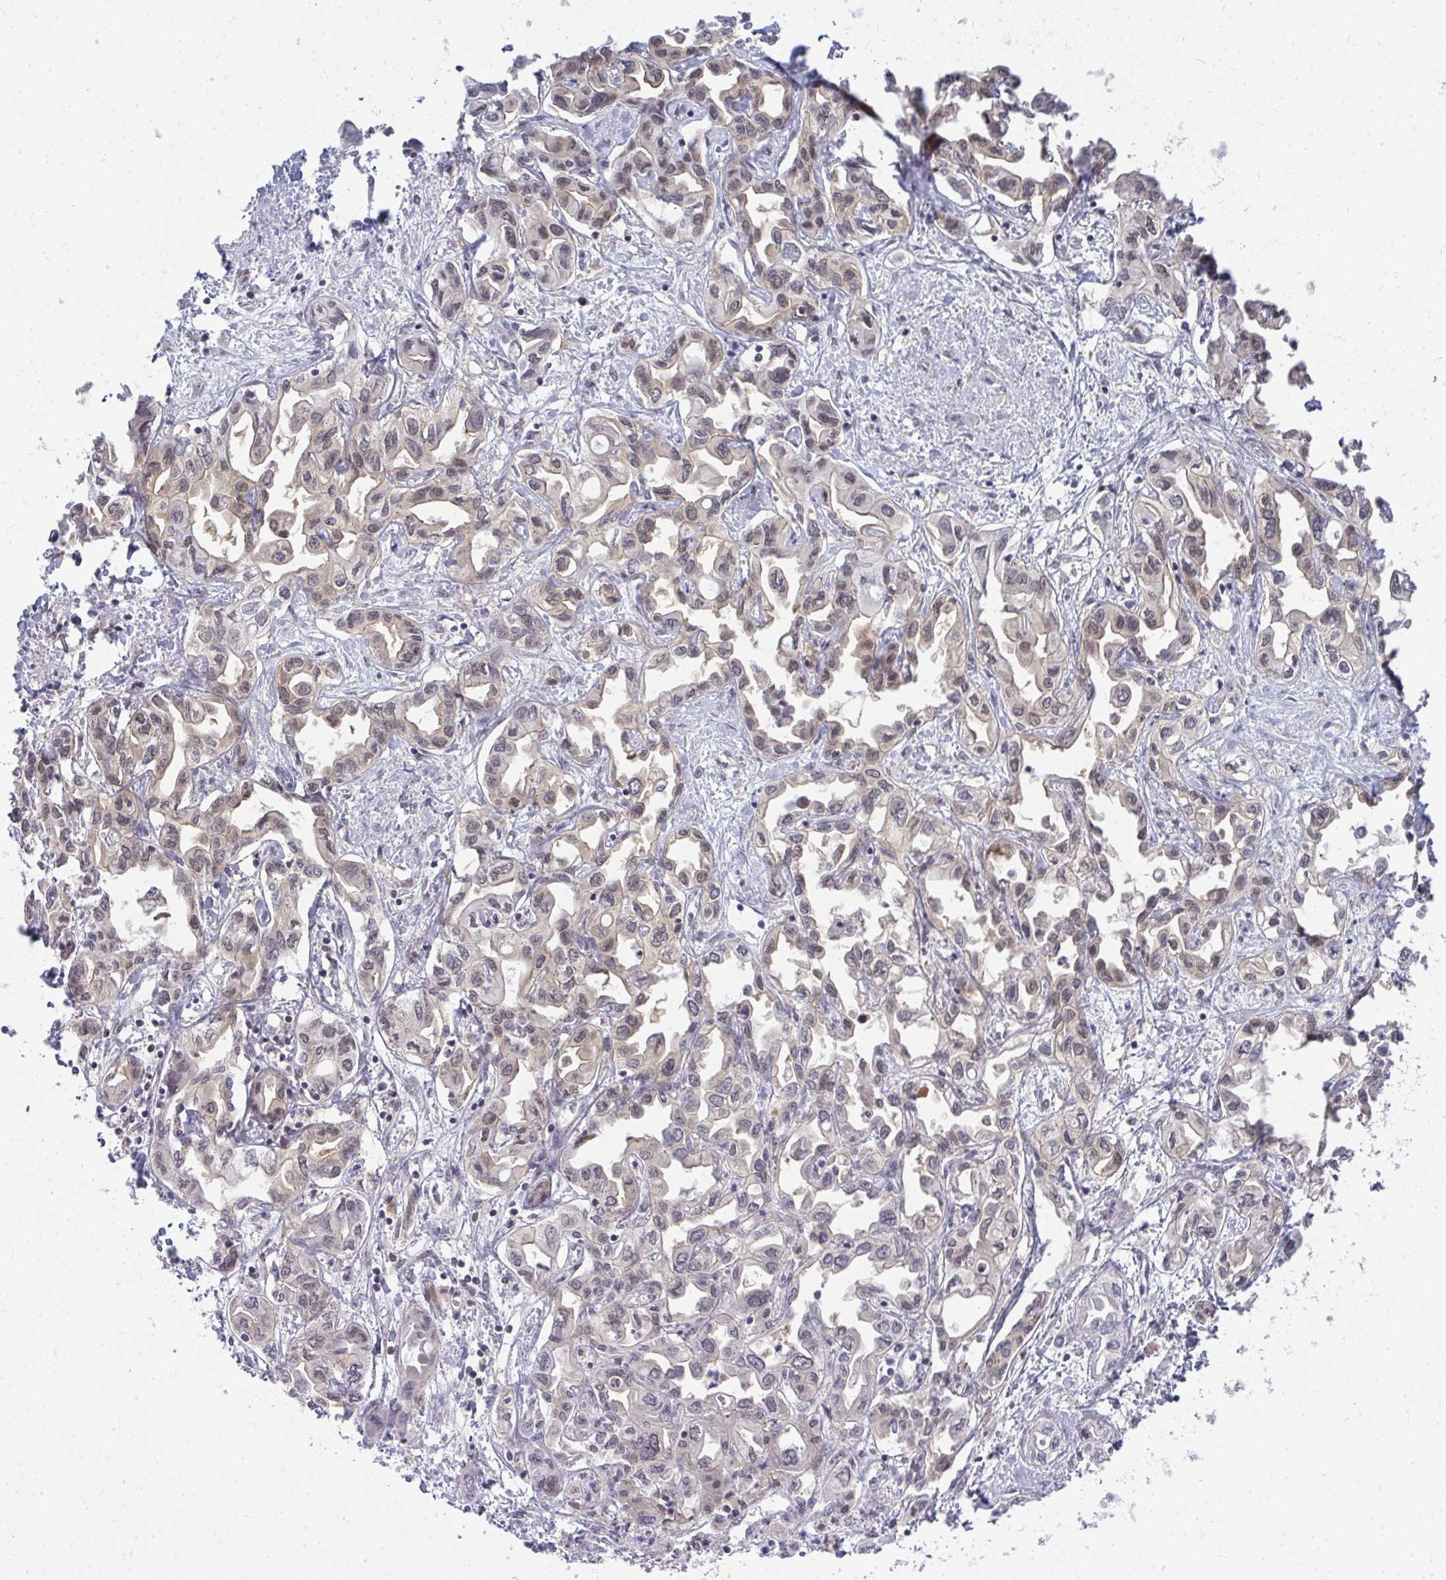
{"staining": {"intensity": "weak", "quantity": "25%-75%", "location": "nuclear"}, "tissue": "liver cancer", "cell_type": "Tumor cells", "image_type": "cancer", "snomed": [{"axis": "morphology", "description": "Cholangiocarcinoma"}, {"axis": "topography", "description": "Liver"}], "caption": "Cholangiocarcinoma (liver) was stained to show a protein in brown. There is low levels of weak nuclear staining in about 25%-75% of tumor cells.", "gene": "HDHD2", "patient": {"sex": "female", "age": 64}}